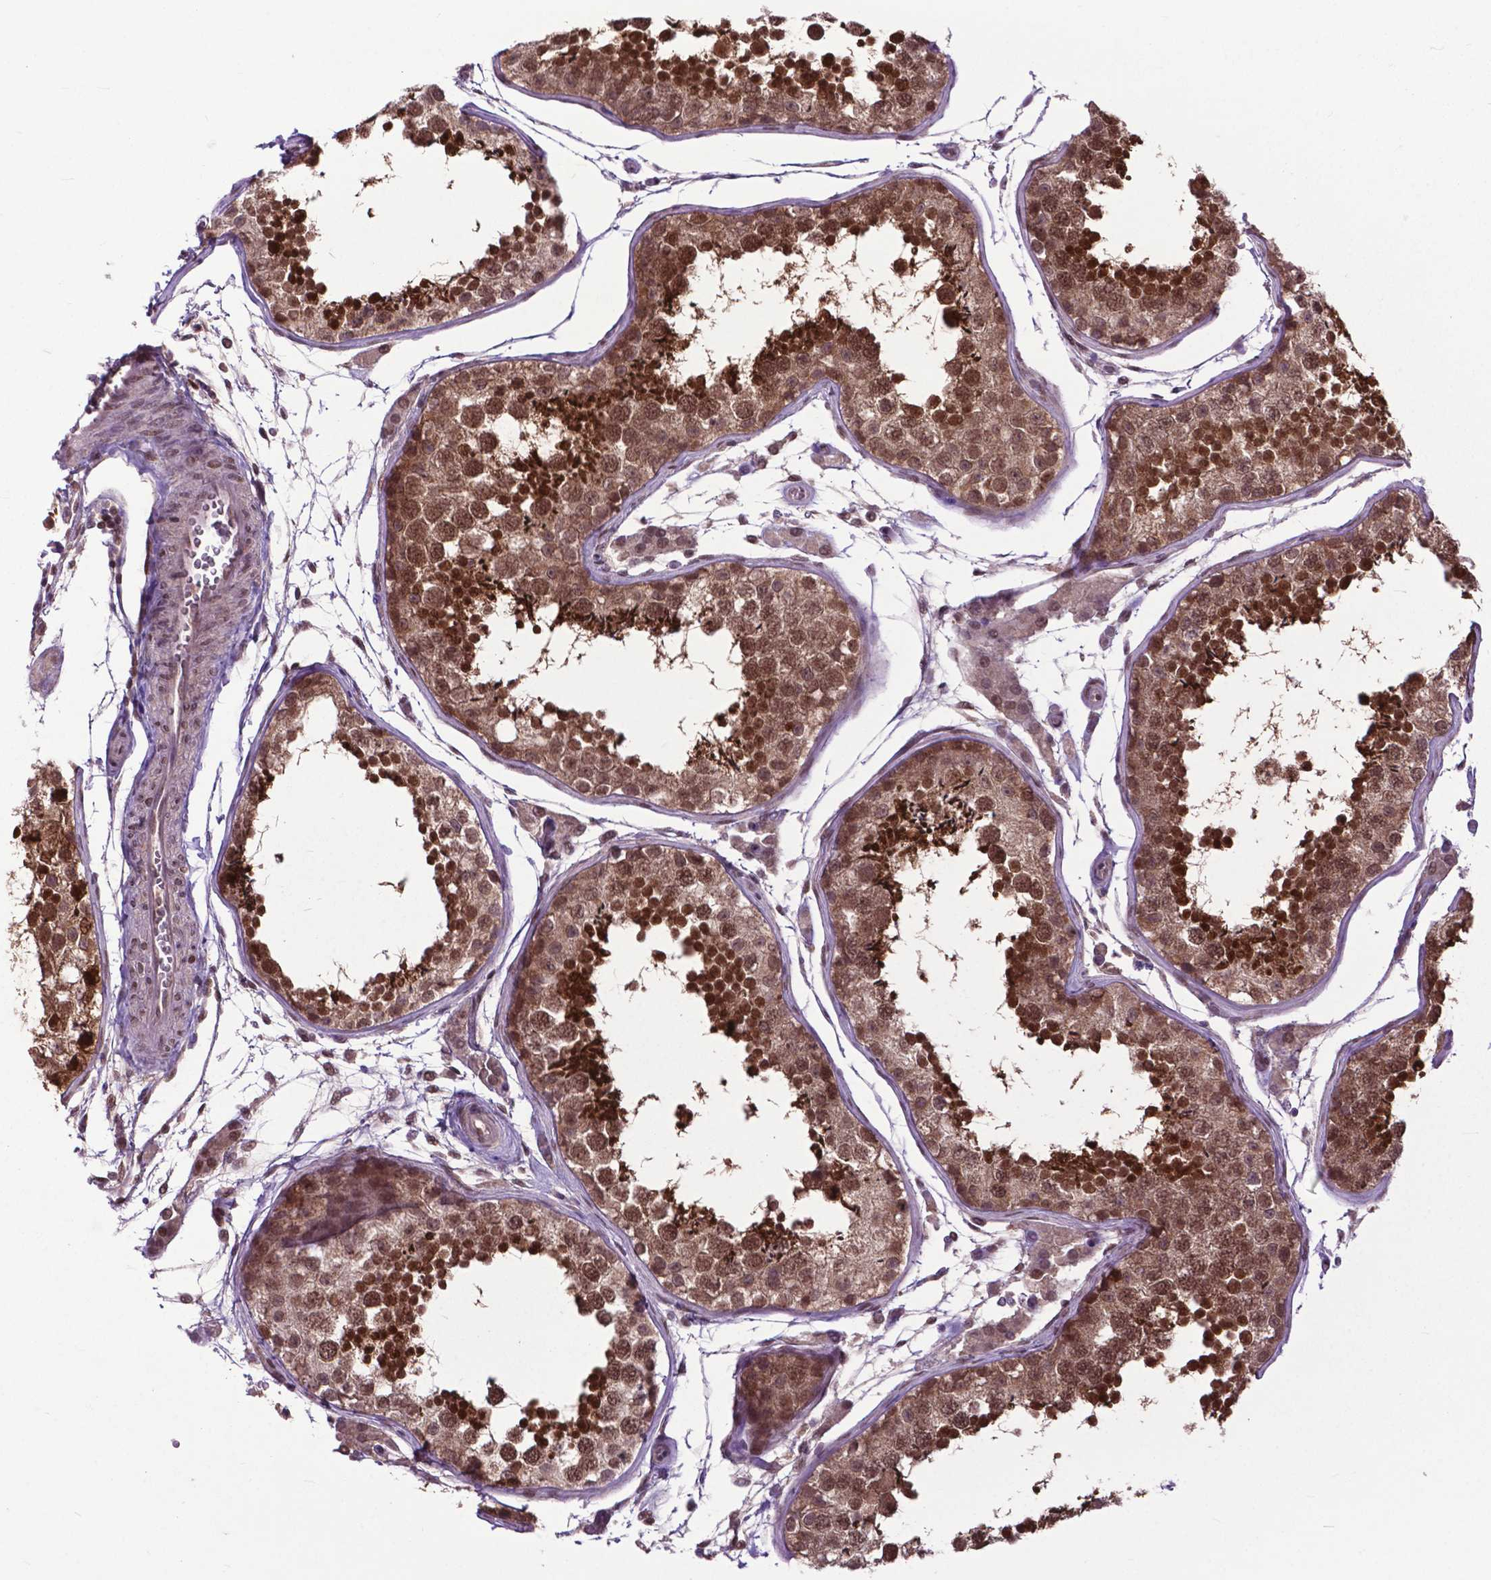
{"staining": {"intensity": "strong", "quantity": ">75%", "location": "cytoplasmic/membranous,nuclear"}, "tissue": "testis", "cell_type": "Cells in seminiferous ducts", "image_type": "normal", "snomed": [{"axis": "morphology", "description": "Normal tissue, NOS"}, {"axis": "topography", "description": "Testis"}], "caption": "An immunohistochemistry (IHC) image of benign tissue is shown. Protein staining in brown highlights strong cytoplasmic/membranous,nuclear positivity in testis within cells in seminiferous ducts.", "gene": "FAF1", "patient": {"sex": "male", "age": 29}}